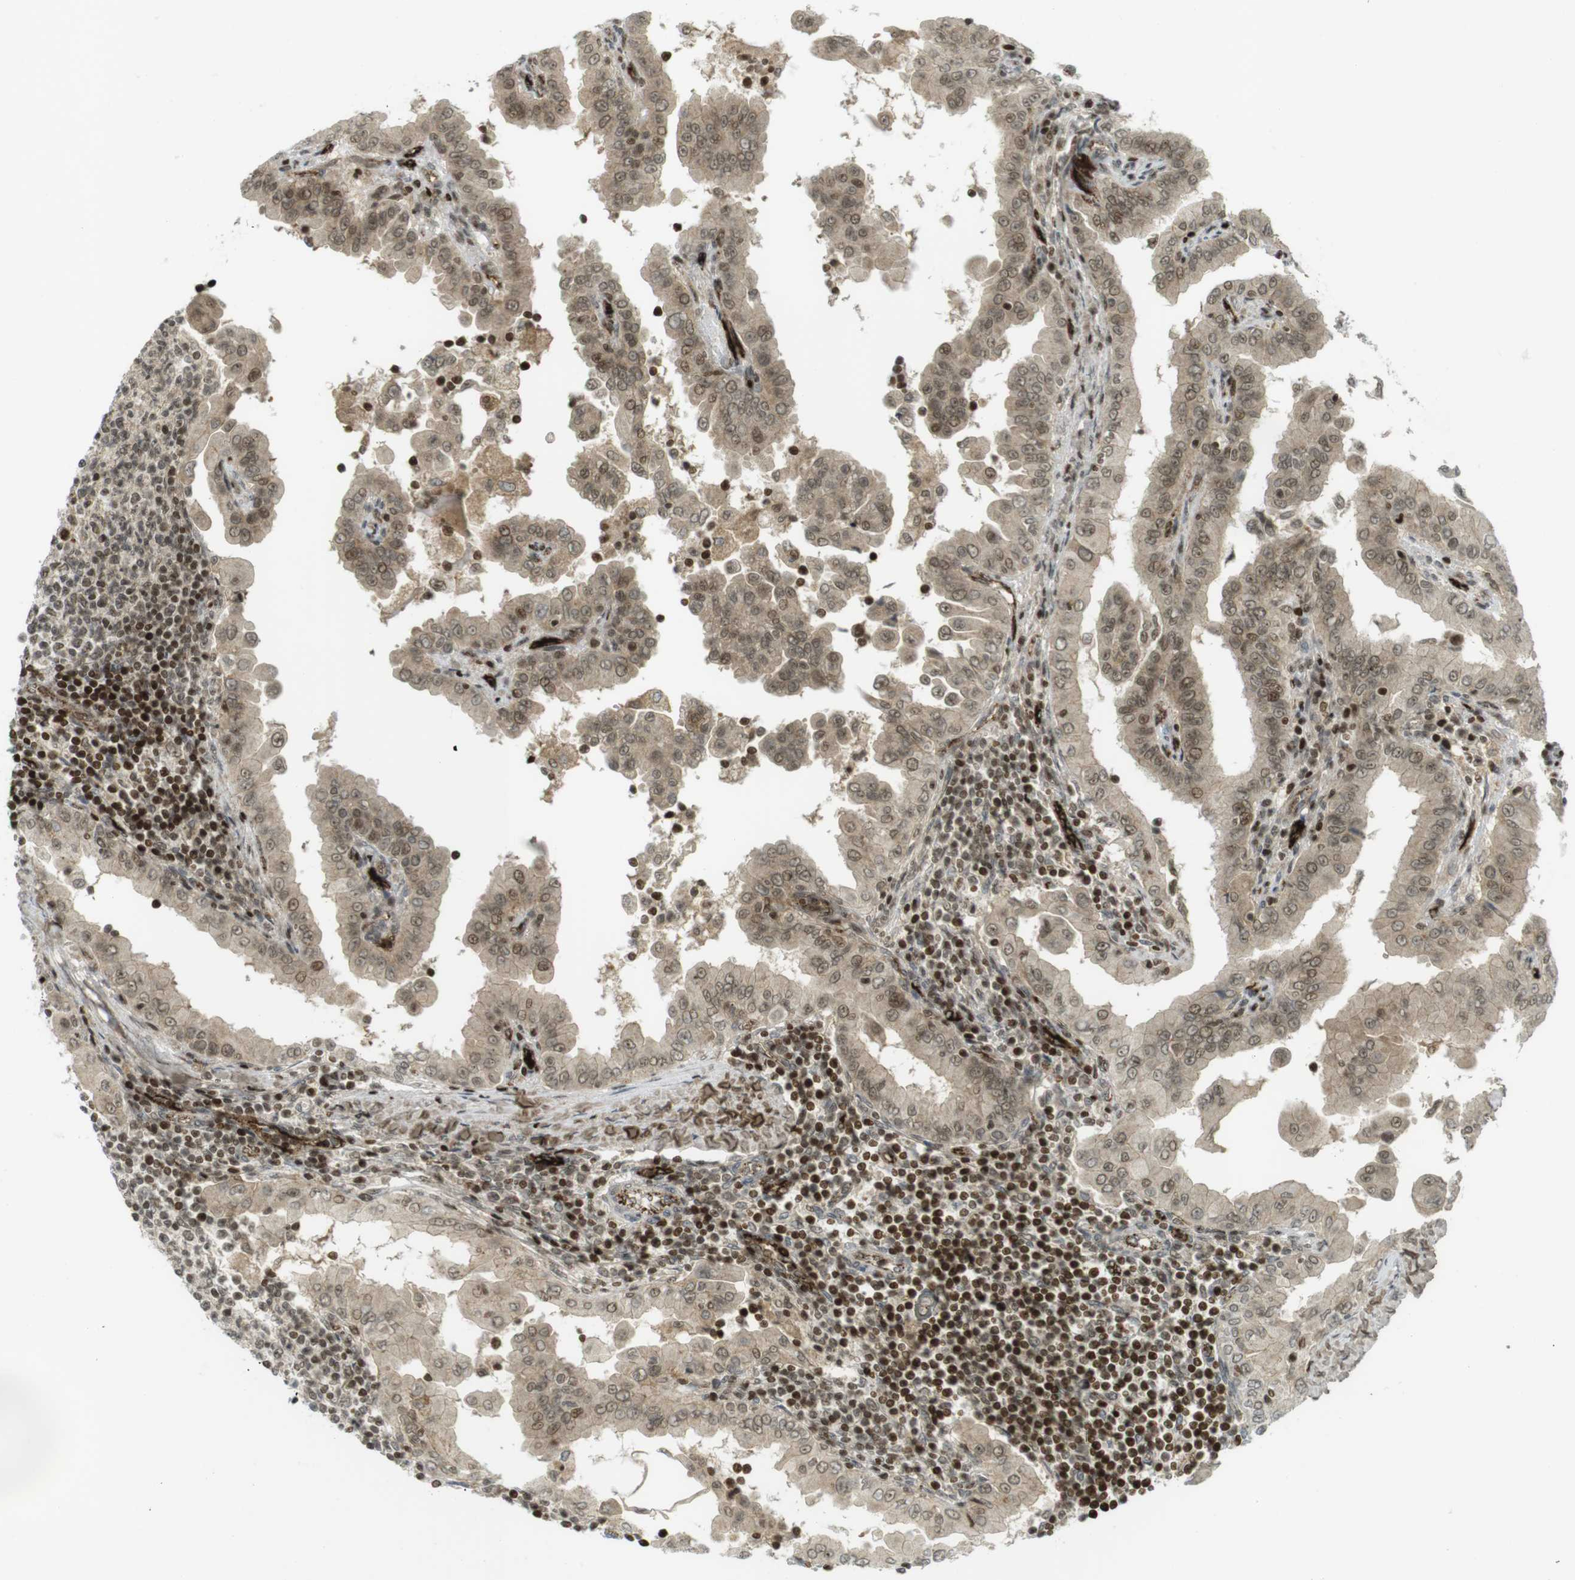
{"staining": {"intensity": "moderate", "quantity": ">75%", "location": "cytoplasmic/membranous,nuclear"}, "tissue": "thyroid cancer", "cell_type": "Tumor cells", "image_type": "cancer", "snomed": [{"axis": "morphology", "description": "Papillary adenocarcinoma, NOS"}, {"axis": "topography", "description": "Thyroid gland"}], "caption": "Immunohistochemical staining of human papillary adenocarcinoma (thyroid) displays moderate cytoplasmic/membranous and nuclear protein staining in about >75% of tumor cells.", "gene": "PPP1R13B", "patient": {"sex": "male", "age": 33}}